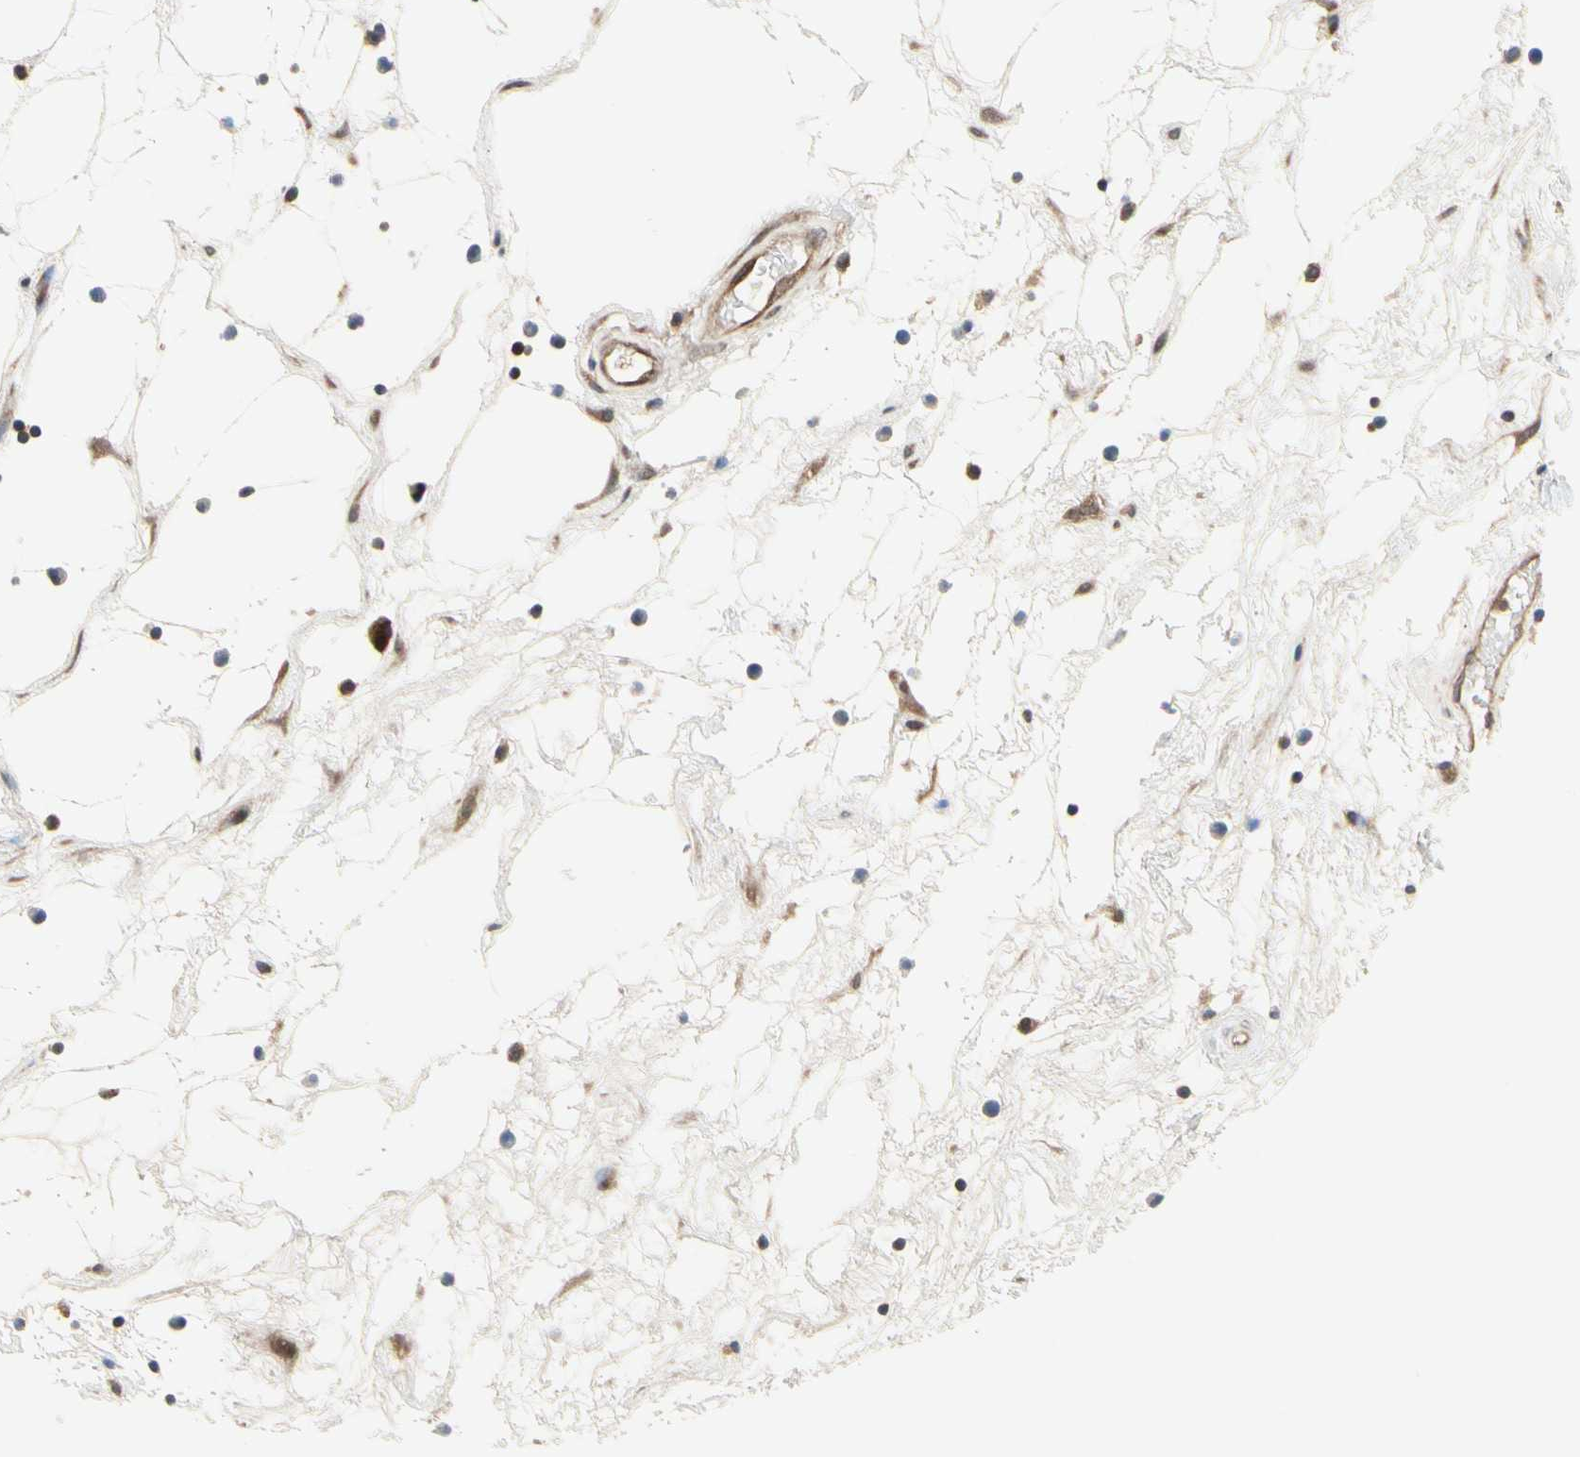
{"staining": {"intensity": "strong", "quantity": ">75%", "location": "cytoplasmic/membranous"}, "tissue": "nasopharynx", "cell_type": "Respiratory epithelial cells", "image_type": "normal", "snomed": [{"axis": "morphology", "description": "Normal tissue, NOS"}, {"axis": "morphology", "description": "Inflammation, NOS"}, {"axis": "topography", "description": "Nasopharynx"}], "caption": "The image demonstrates a brown stain indicating the presence of a protein in the cytoplasmic/membranous of respiratory epithelial cells in nasopharynx. (Stains: DAB in brown, nuclei in blue, Microscopy: brightfield microscopy at high magnification).", "gene": "TDRP", "patient": {"sex": "male", "age": 48}}